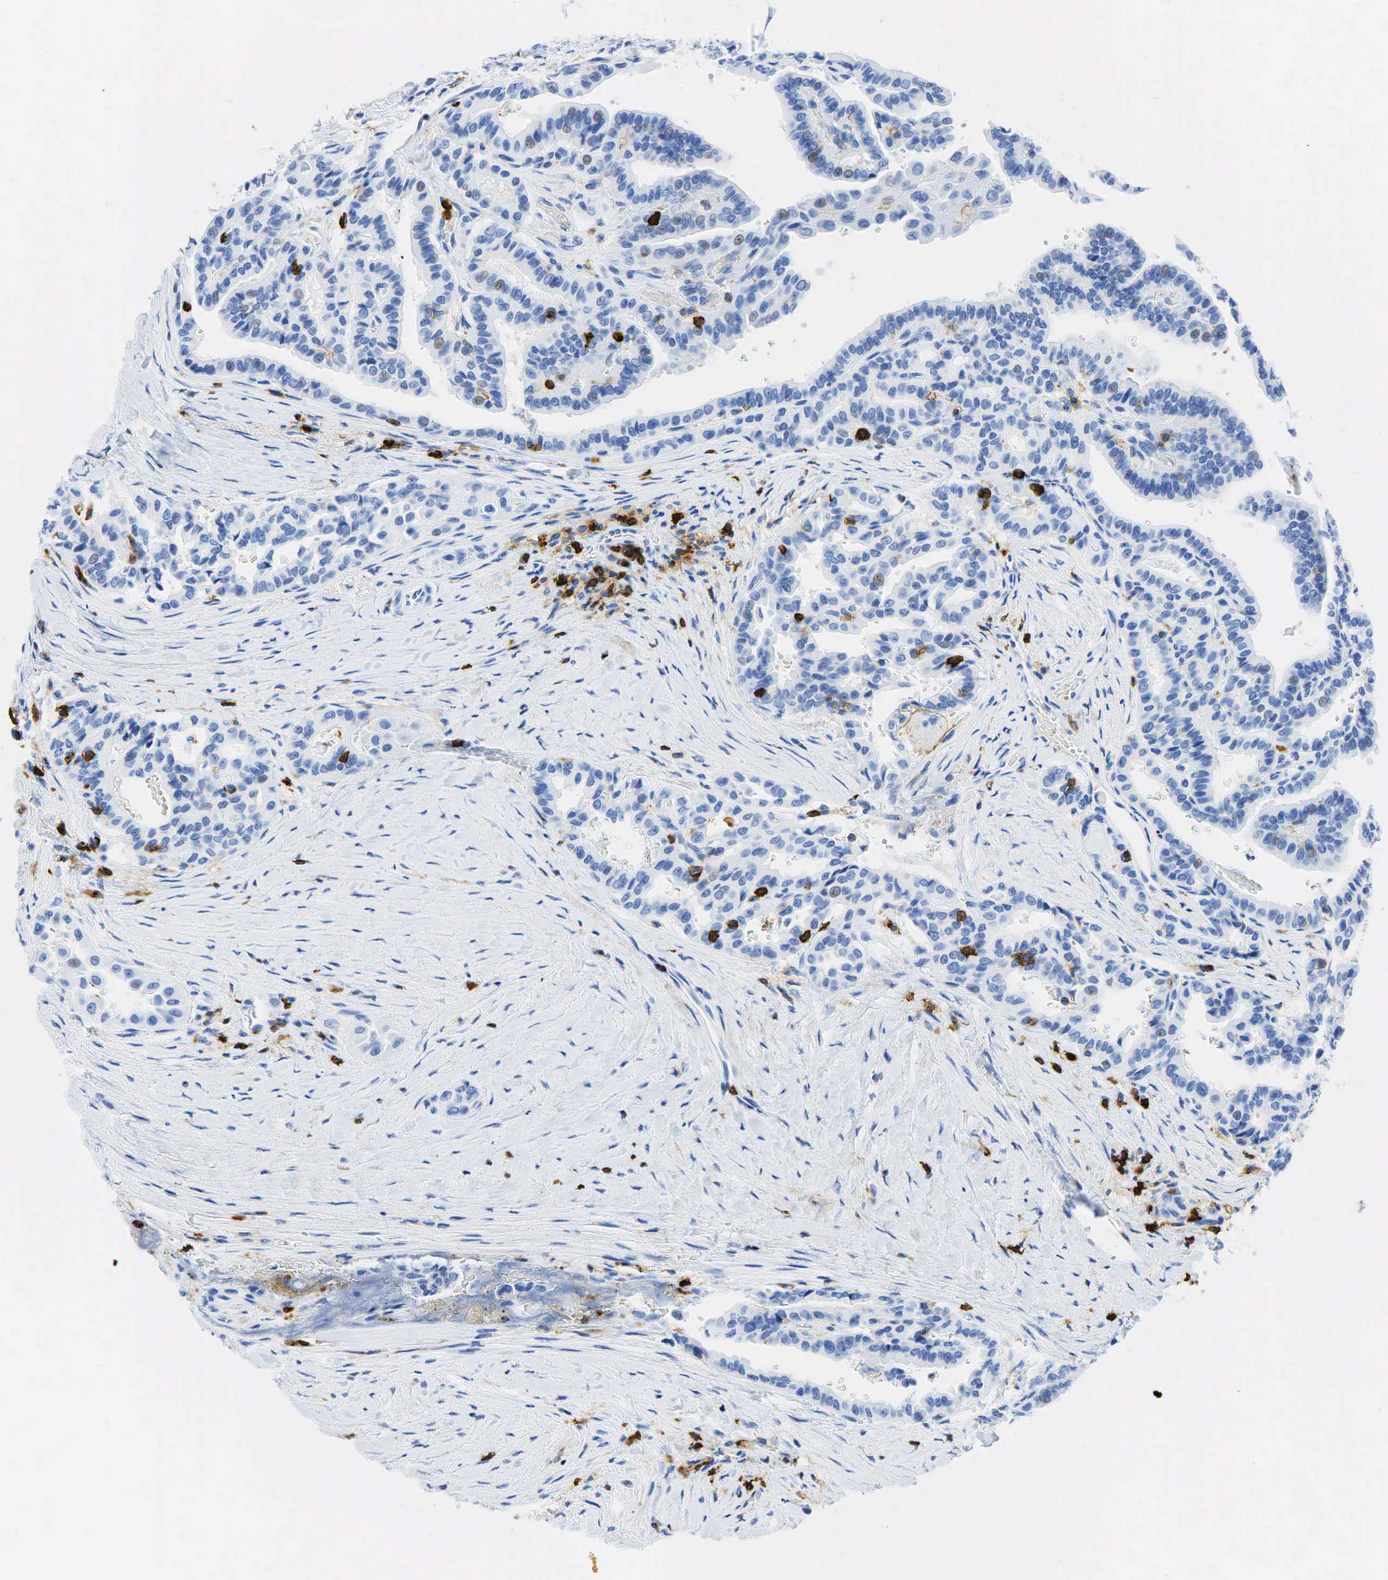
{"staining": {"intensity": "negative", "quantity": "none", "location": "none"}, "tissue": "thyroid cancer", "cell_type": "Tumor cells", "image_type": "cancer", "snomed": [{"axis": "morphology", "description": "Papillary adenocarcinoma, NOS"}, {"axis": "topography", "description": "Thyroid gland"}], "caption": "Immunohistochemistry histopathology image of neoplastic tissue: human papillary adenocarcinoma (thyroid) stained with DAB (3,3'-diaminobenzidine) reveals no significant protein expression in tumor cells. (DAB IHC visualized using brightfield microscopy, high magnification).", "gene": "PTPRC", "patient": {"sex": "male", "age": 87}}